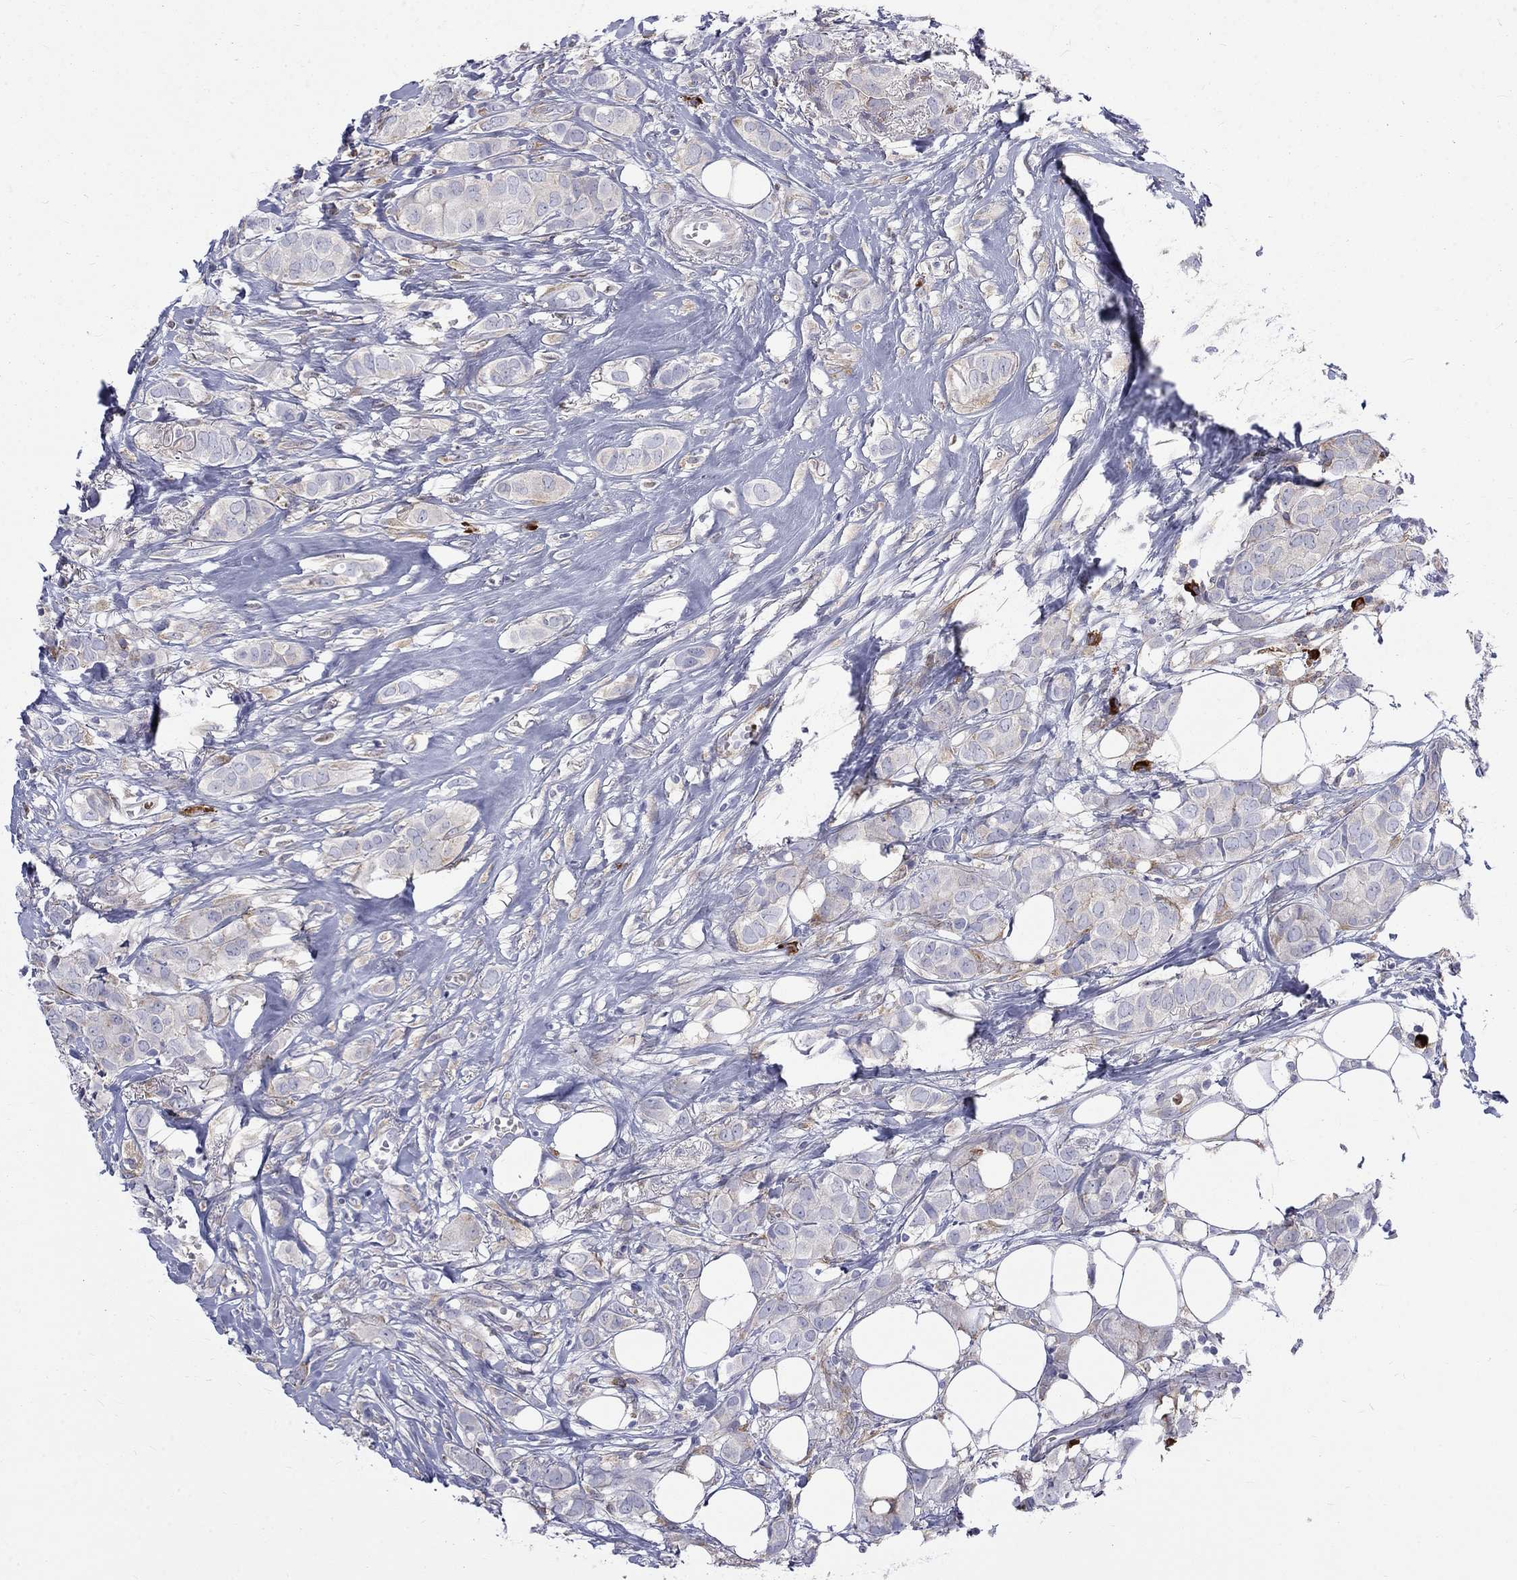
{"staining": {"intensity": "moderate", "quantity": "<25%", "location": "cytoplasmic/membranous"}, "tissue": "breast cancer", "cell_type": "Tumor cells", "image_type": "cancer", "snomed": [{"axis": "morphology", "description": "Duct carcinoma"}, {"axis": "topography", "description": "Breast"}], "caption": "The immunohistochemical stain shows moderate cytoplasmic/membranous positivity in tumor cells of breast invasive ductal carcinoma tissue.", "gene": "PABPC4", "patient": {"sex": "female", "age": 85}}